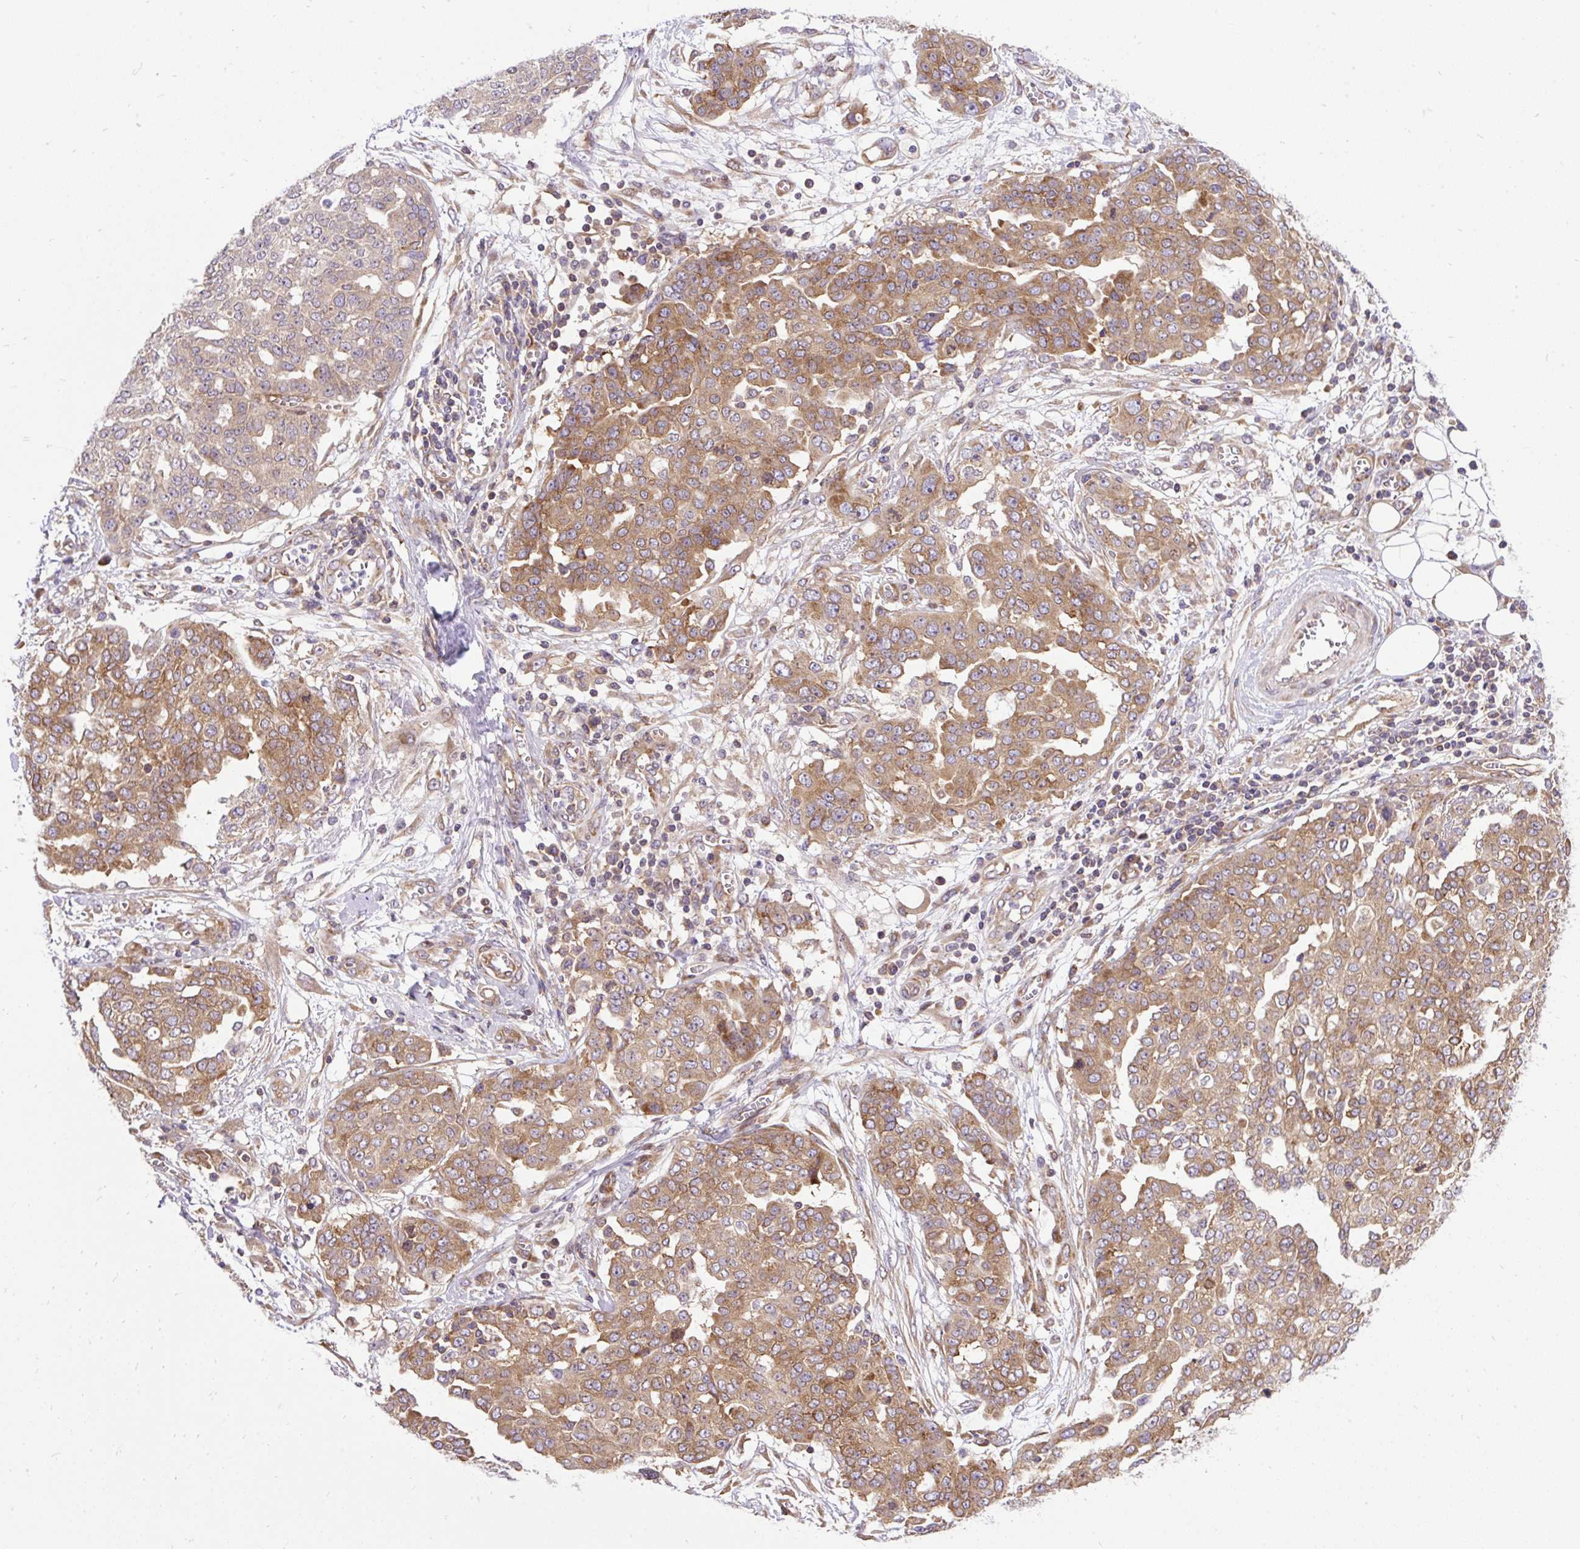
{"staining": {"intensity": "moderate", "quantity": "25%-75%", "location": "cytoplasmic/membranous"}, "tissue": "ovarian cancer", "cell_type": "Tumor cells", "image_type": "cancer", "snomed": [{"axis": "morphology", "description": "Cystadenocarcinoma, serous, NOS"}, {"axis": "topography", "description": "Soft tissue"}, {"axis": "topography", "description": "Ovary"}], "caption": "An IHC photomicrograph of neoplastic tissue is shown. Protein staining in brown highlights moderate cytoplasmic/membranous positivity in ovarian cancer within tumor cells. (DAB IHC with brightfield microscopy, high magnification).", "gene": "TRIM17", "patient": {"sex": "female", "age": 57}}